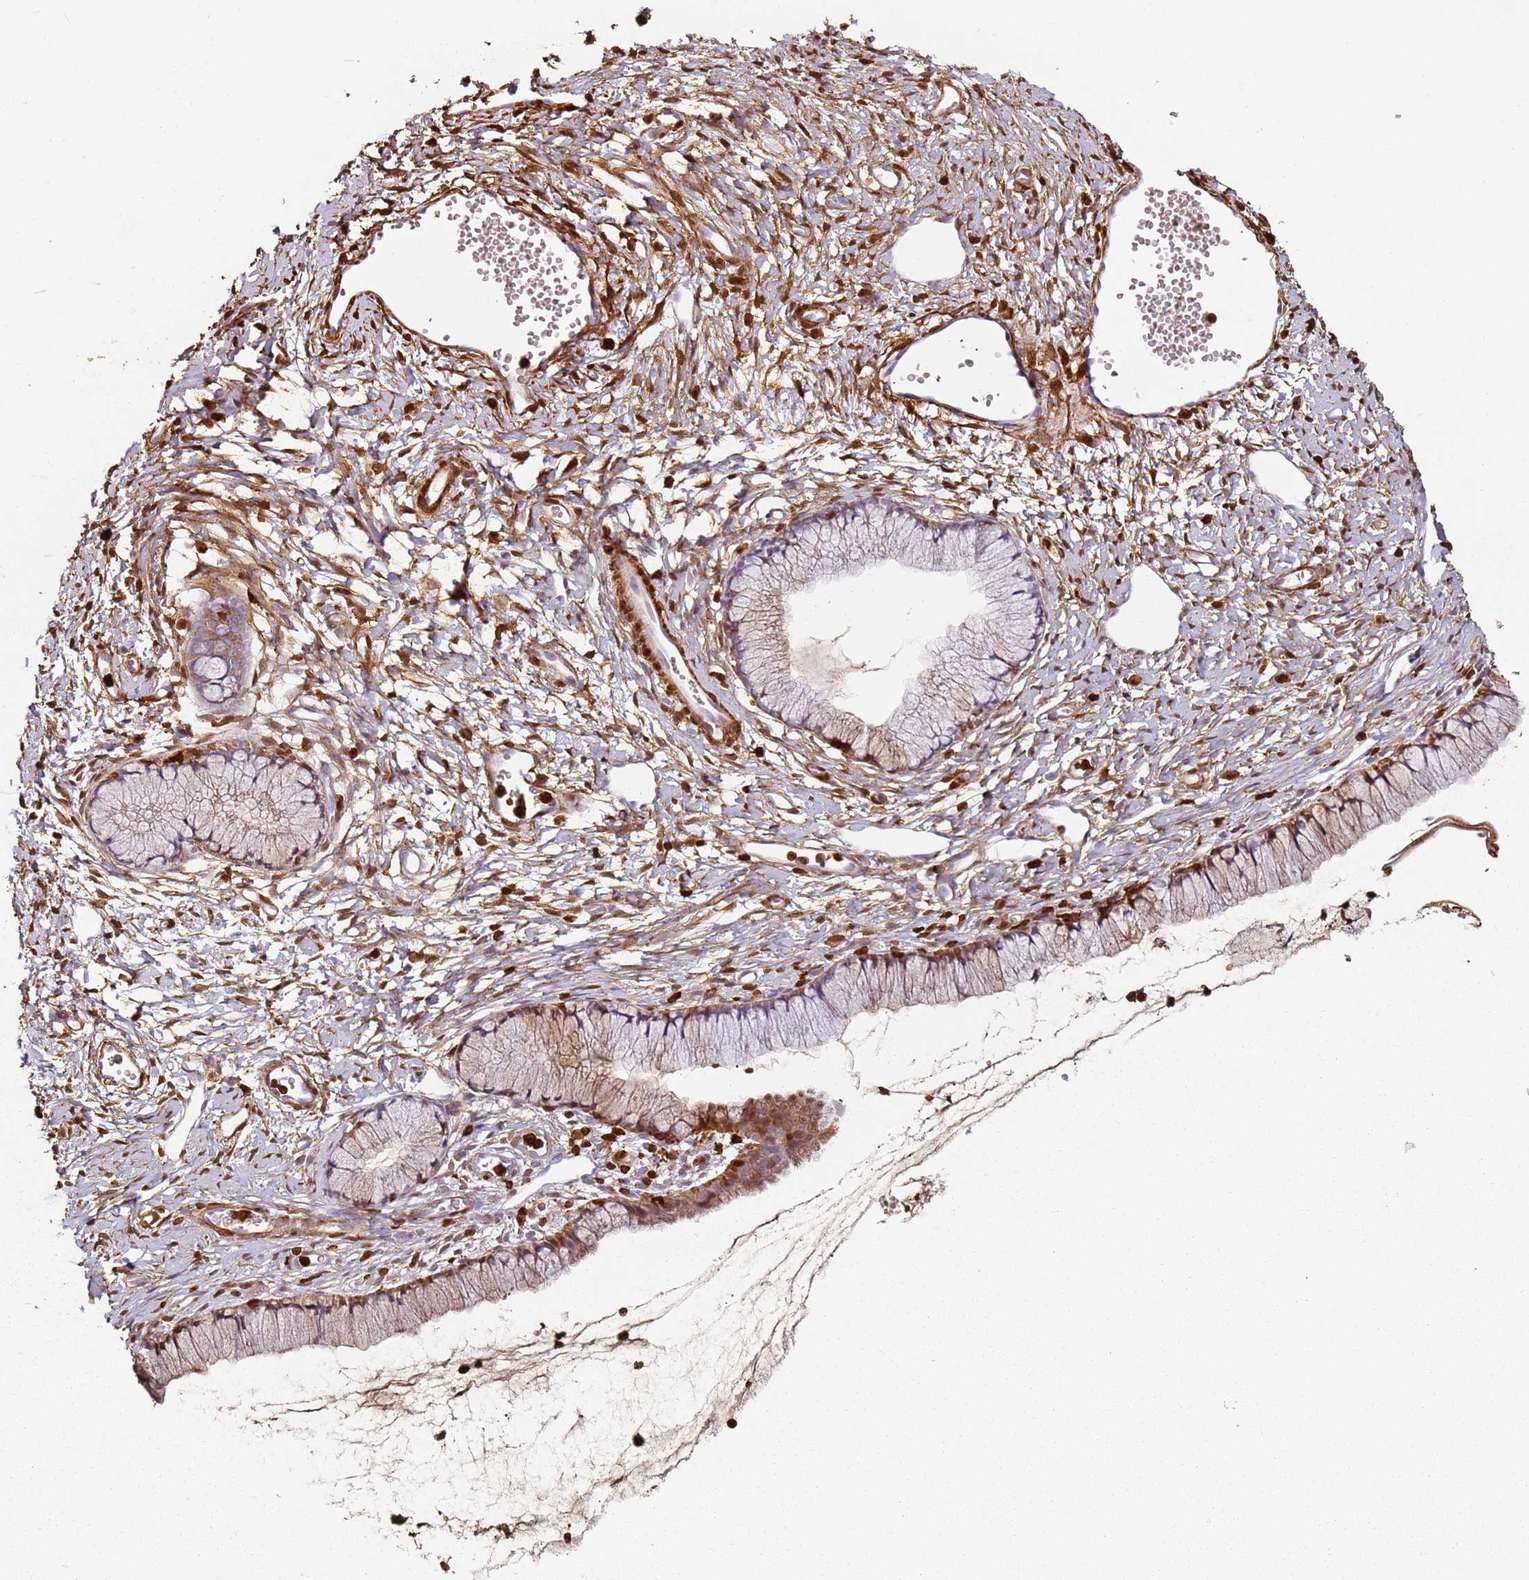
{"staining": {"intensity": "moderate", "quantity": "<25%", "location": "cytoplasmic/membranous,nuclear"}, "tissue": "cervix", "cell_type": "Glandular cells", "image_type": "normal", "snomed": [{"axis": "morphology", "description": "Normal tissue, NOS"}, {"axis": "topography", "description": "Cervix"}], "caption": "High-power microscopy captured an IHC image of normal cervix, revealing moderate cytoplasmic/membranous,nuclear positivity in about <25% of glandular cells.", "gene": "S100A4", "patient": {"sex": "female", "age": 40}}